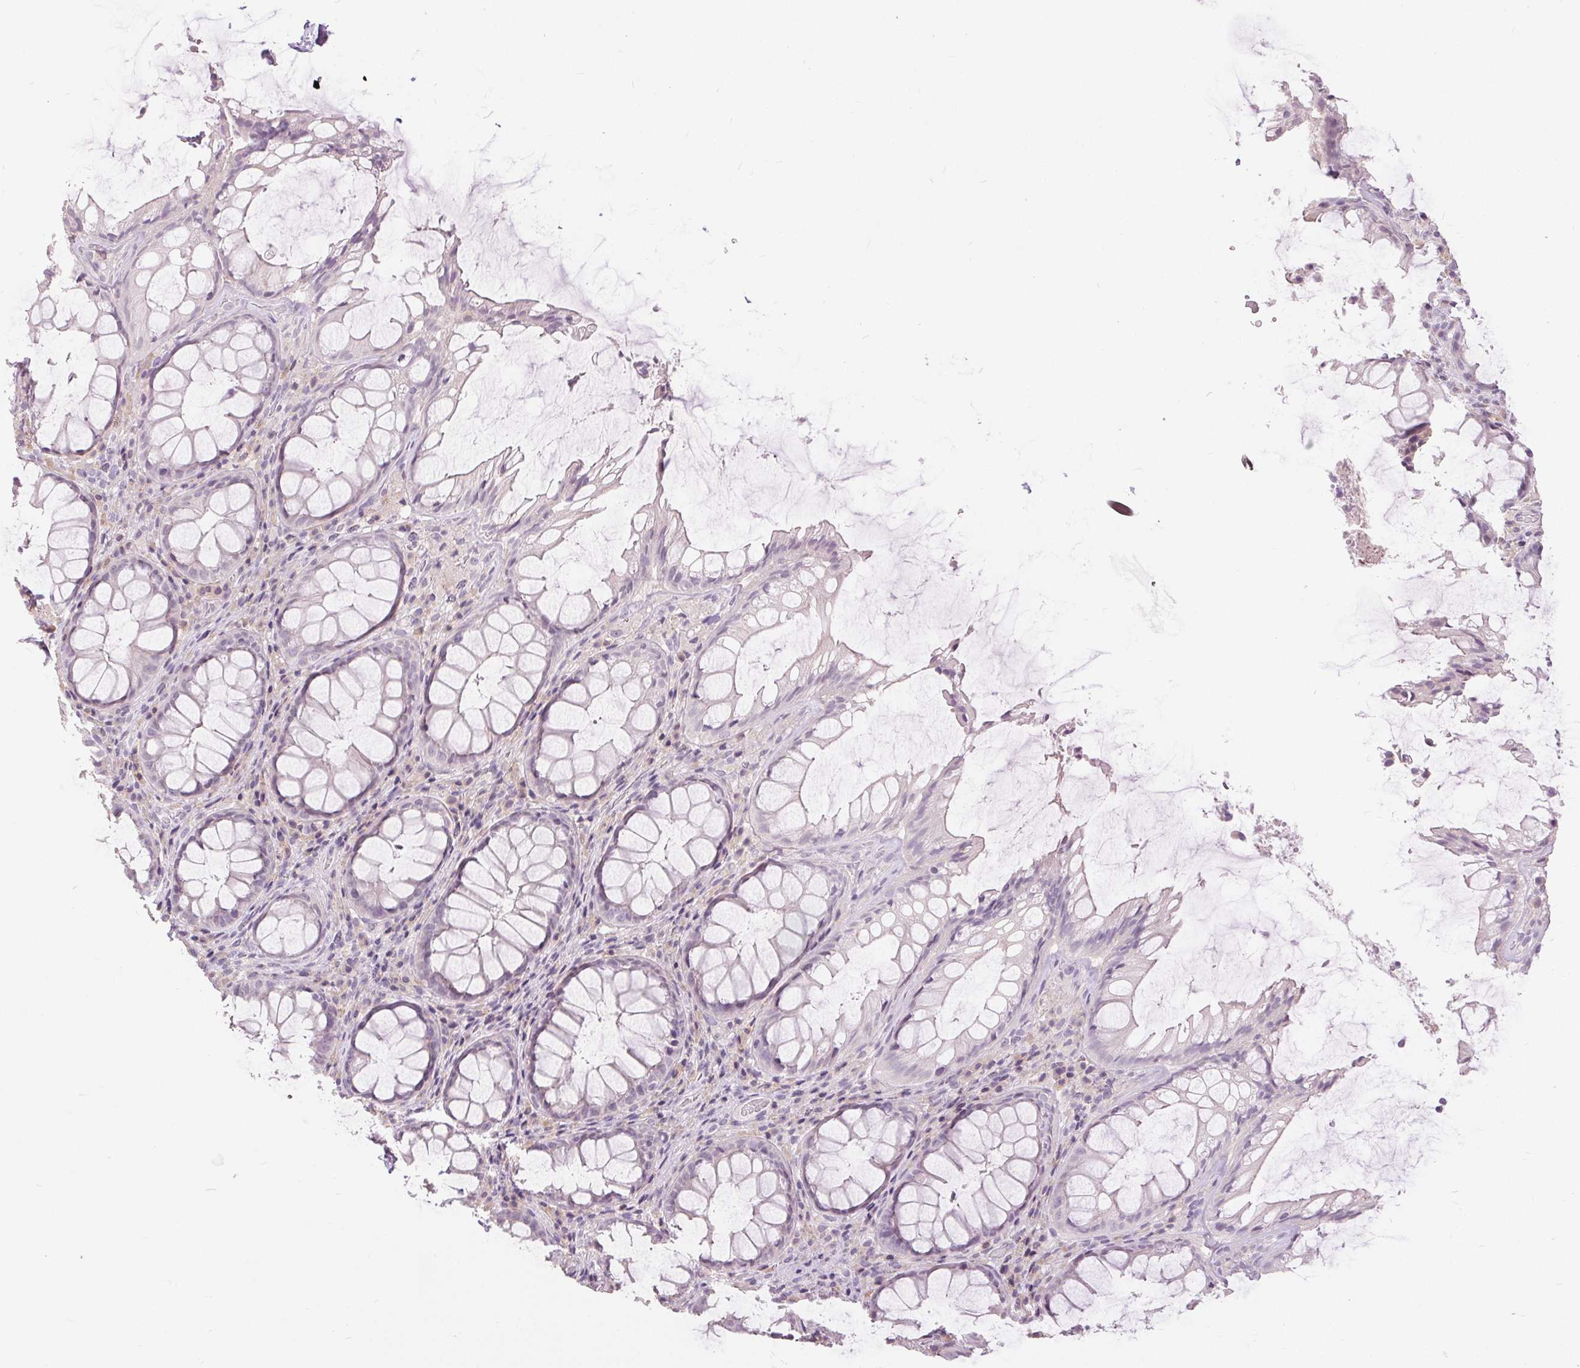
{"staining": {"intensity": "negative", "quantity": "none", "location": "none"}, "tissue": "rectum", "cell_type": "Glandular cells", "image_type": "normal", "snomed": [{"axis": "morphology", "description": "Normal tissue, NOS"}, {"axis": "topography", "description": "Rectum"}], "caption": "Protein analysis of benign rectum shows no significant positivity in glandular cells. (DAB (3,3'-diaminobenzidine) IHC, high magnification).", "gene": "DSG3", "patient": {"sex": "male", "age": 72}}